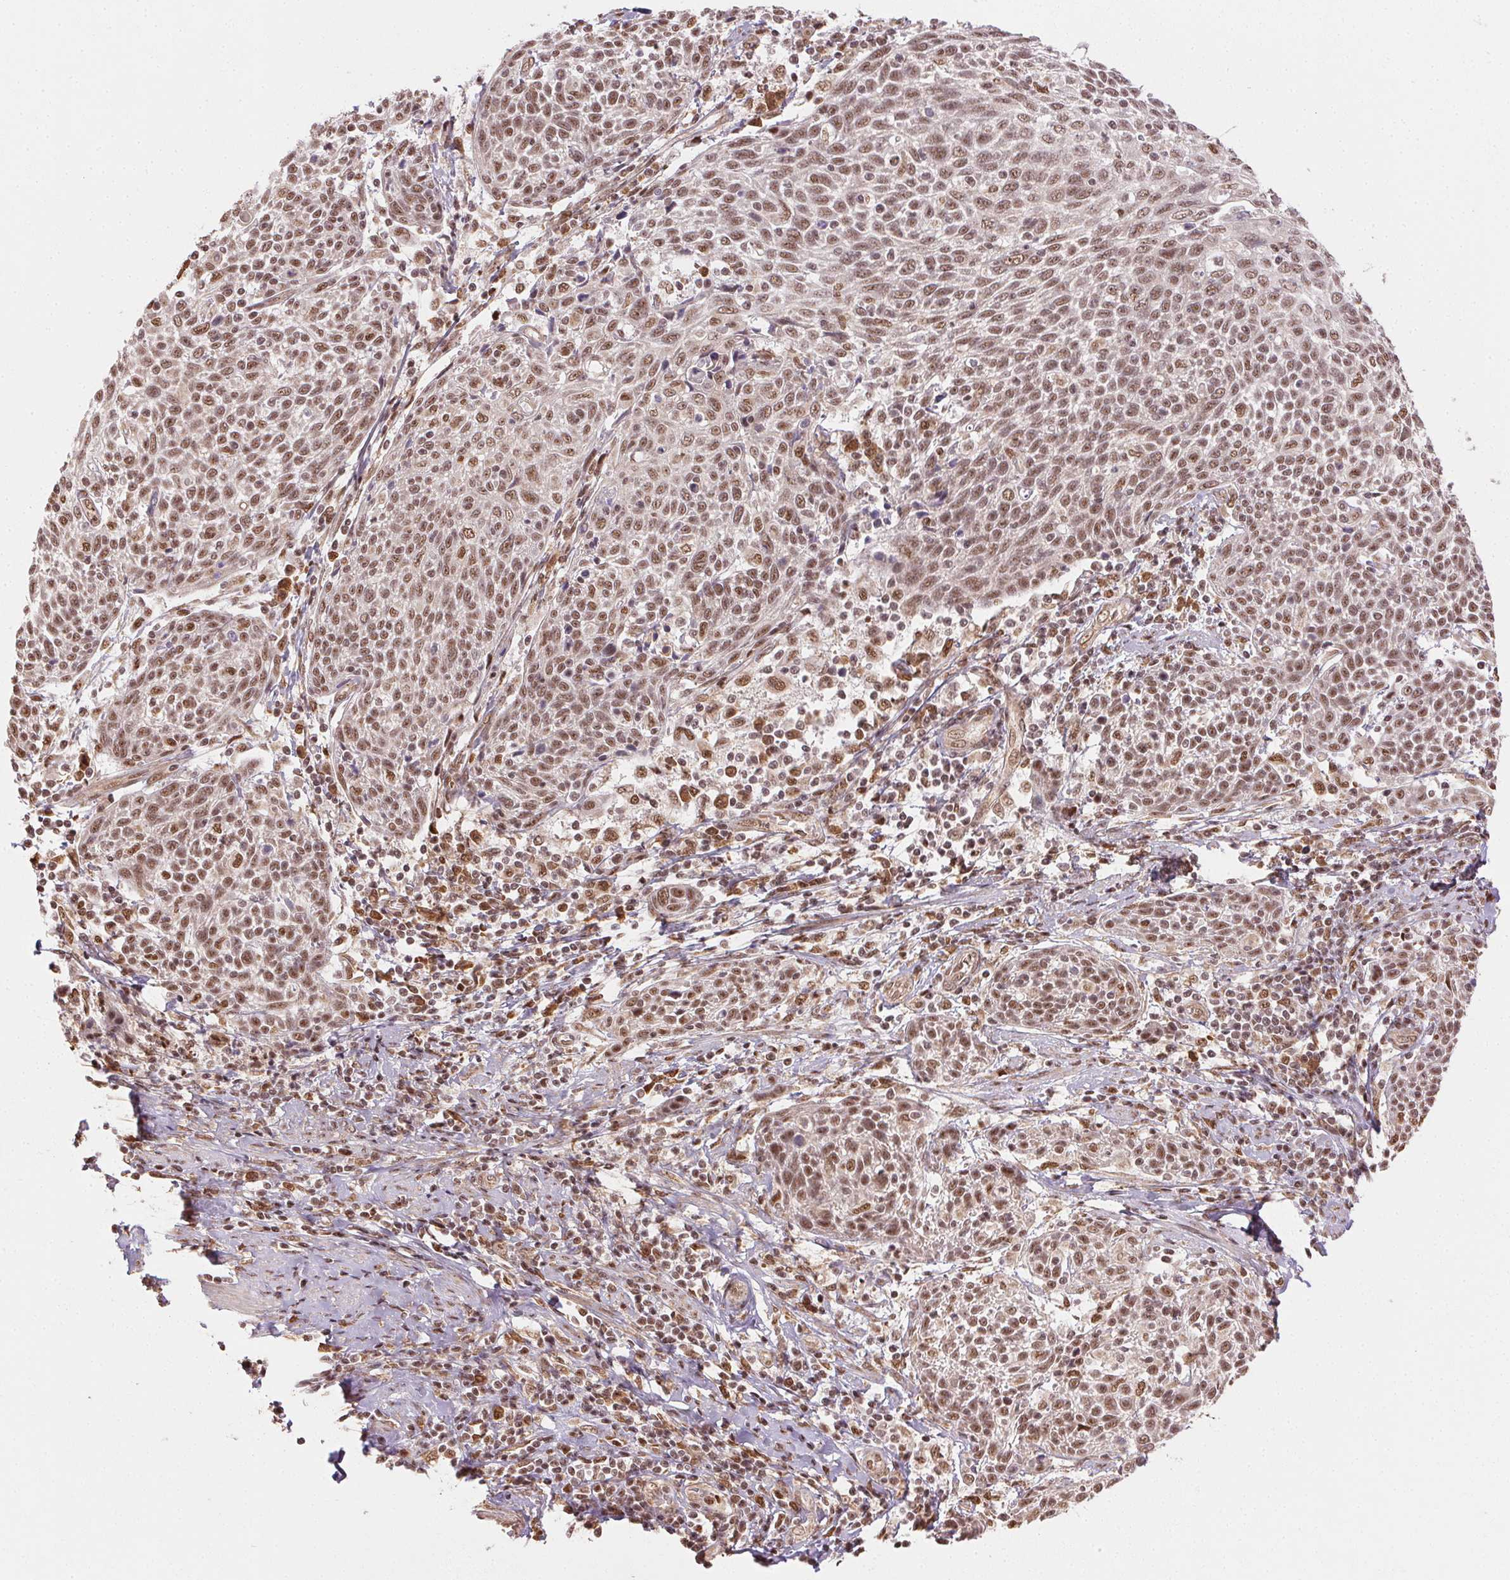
{"staining": {"intensity": "moderate", "quantity": ">75%", "location": "nuclear"}, "tissue": "cervical cancer", "cell_type": "Tumor cells", "image_type": "cancer", "snomed": [{"axis": "morphology", "description": "Squamous cell carcinoma, NOS"}, {"axis": "topography", "description": "Cervix"}], "caption": "Human cervical squamous cell carcinoma stained for a protein (brown) exhibits moderate nuclear positive staining in approximately >75% of tumor cells.", "gene": "TREML4", "patient": {"sex": "female", "age": 61}}